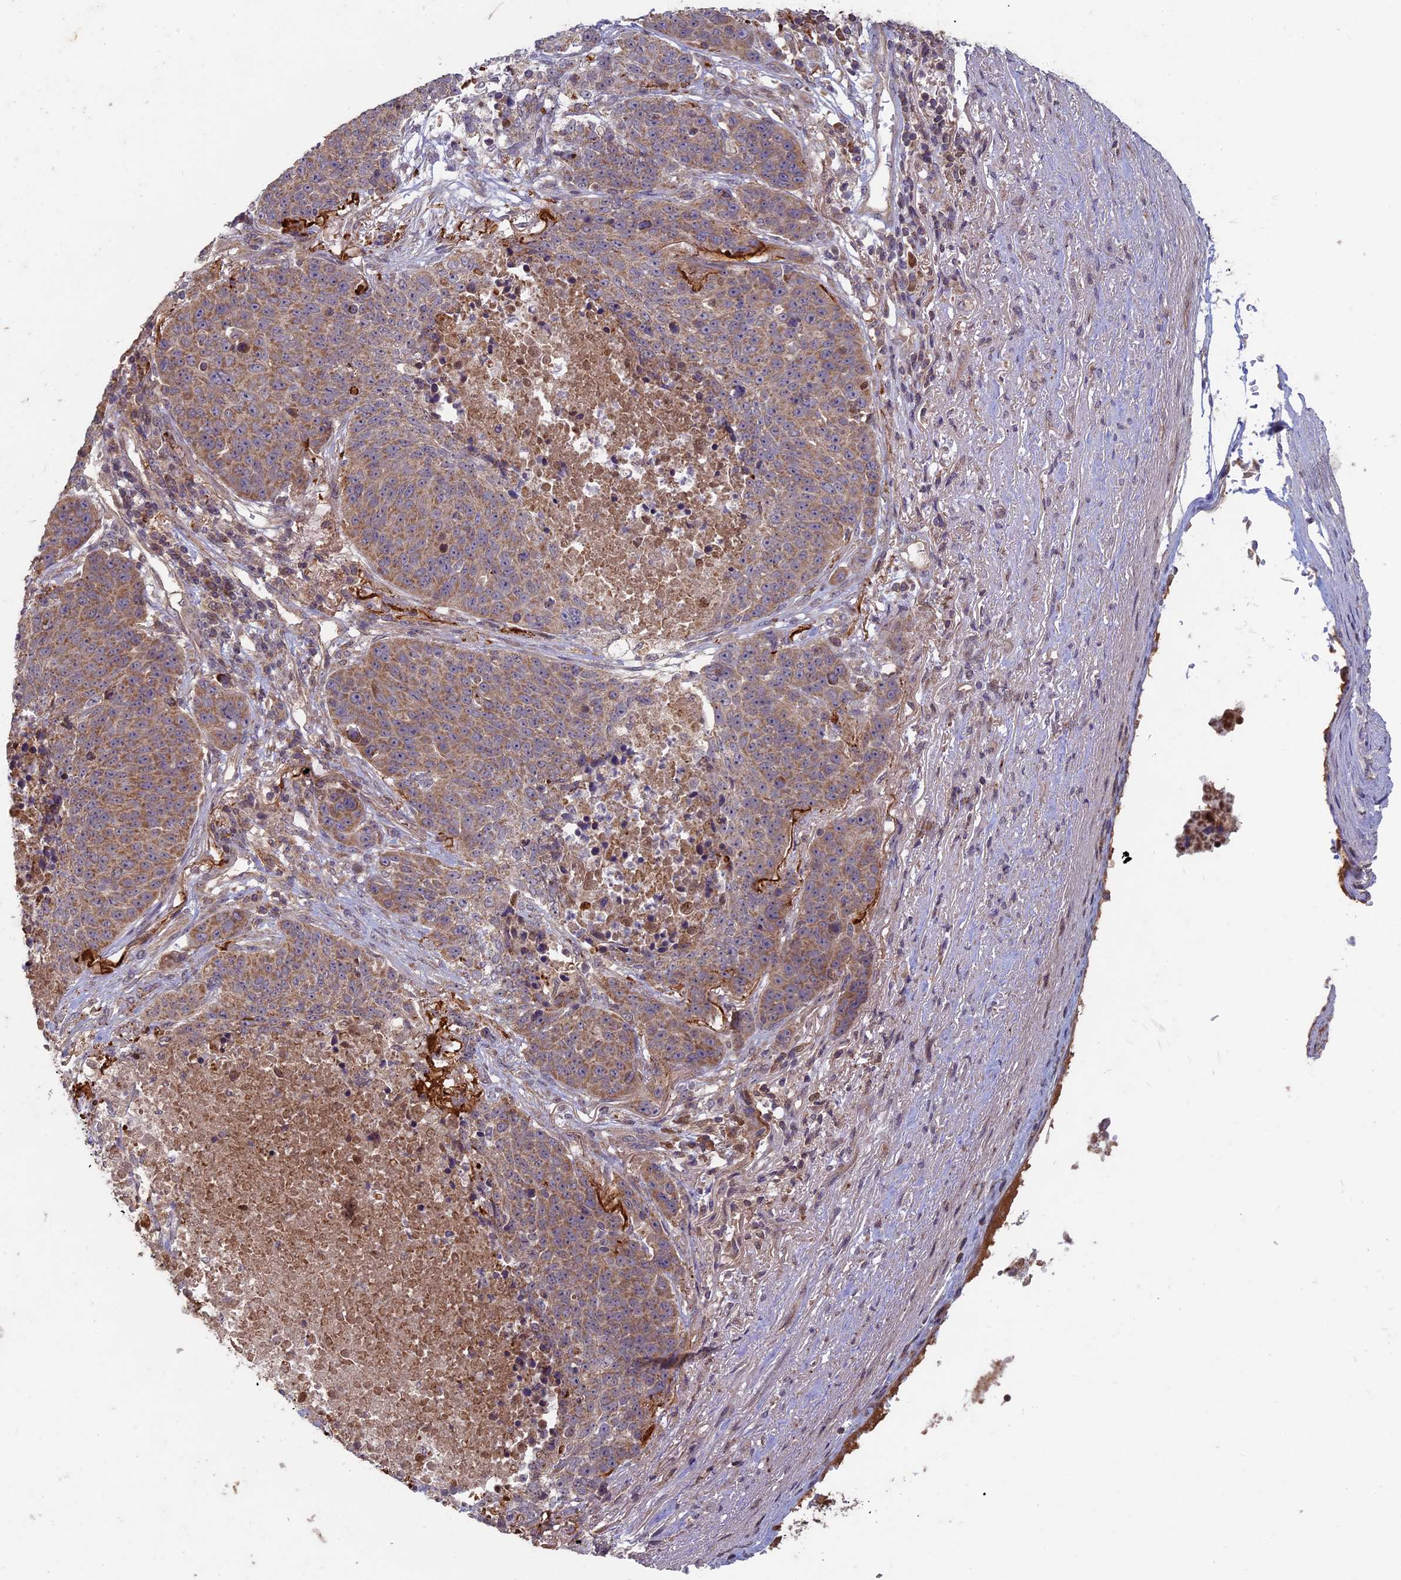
{"staining": {"intensity": "moderate", "quantity": ">75%", "location": "cytoplasmic/membranous"}, "tissue": "lung cancer", "cell_type": "Tumor cells", "image_type": "cancer", "snomed": [{"axis": "morphology", "description": "Normal tissue, NOS"}, {"axis": "morphology", "description": "Squamous cell carcinoma, NOS"}, {"axis": "topography", "description": "Lymph node"}, {"axis": "topography", "description": "Lung"}], "caption": "Human lung cancer (squamous cell carcinoma) stained with a protein marker exhibits moderate staining in tumor cells.", "gene": "RCCD1", "patient": {"sex": "male", "age": 66}}